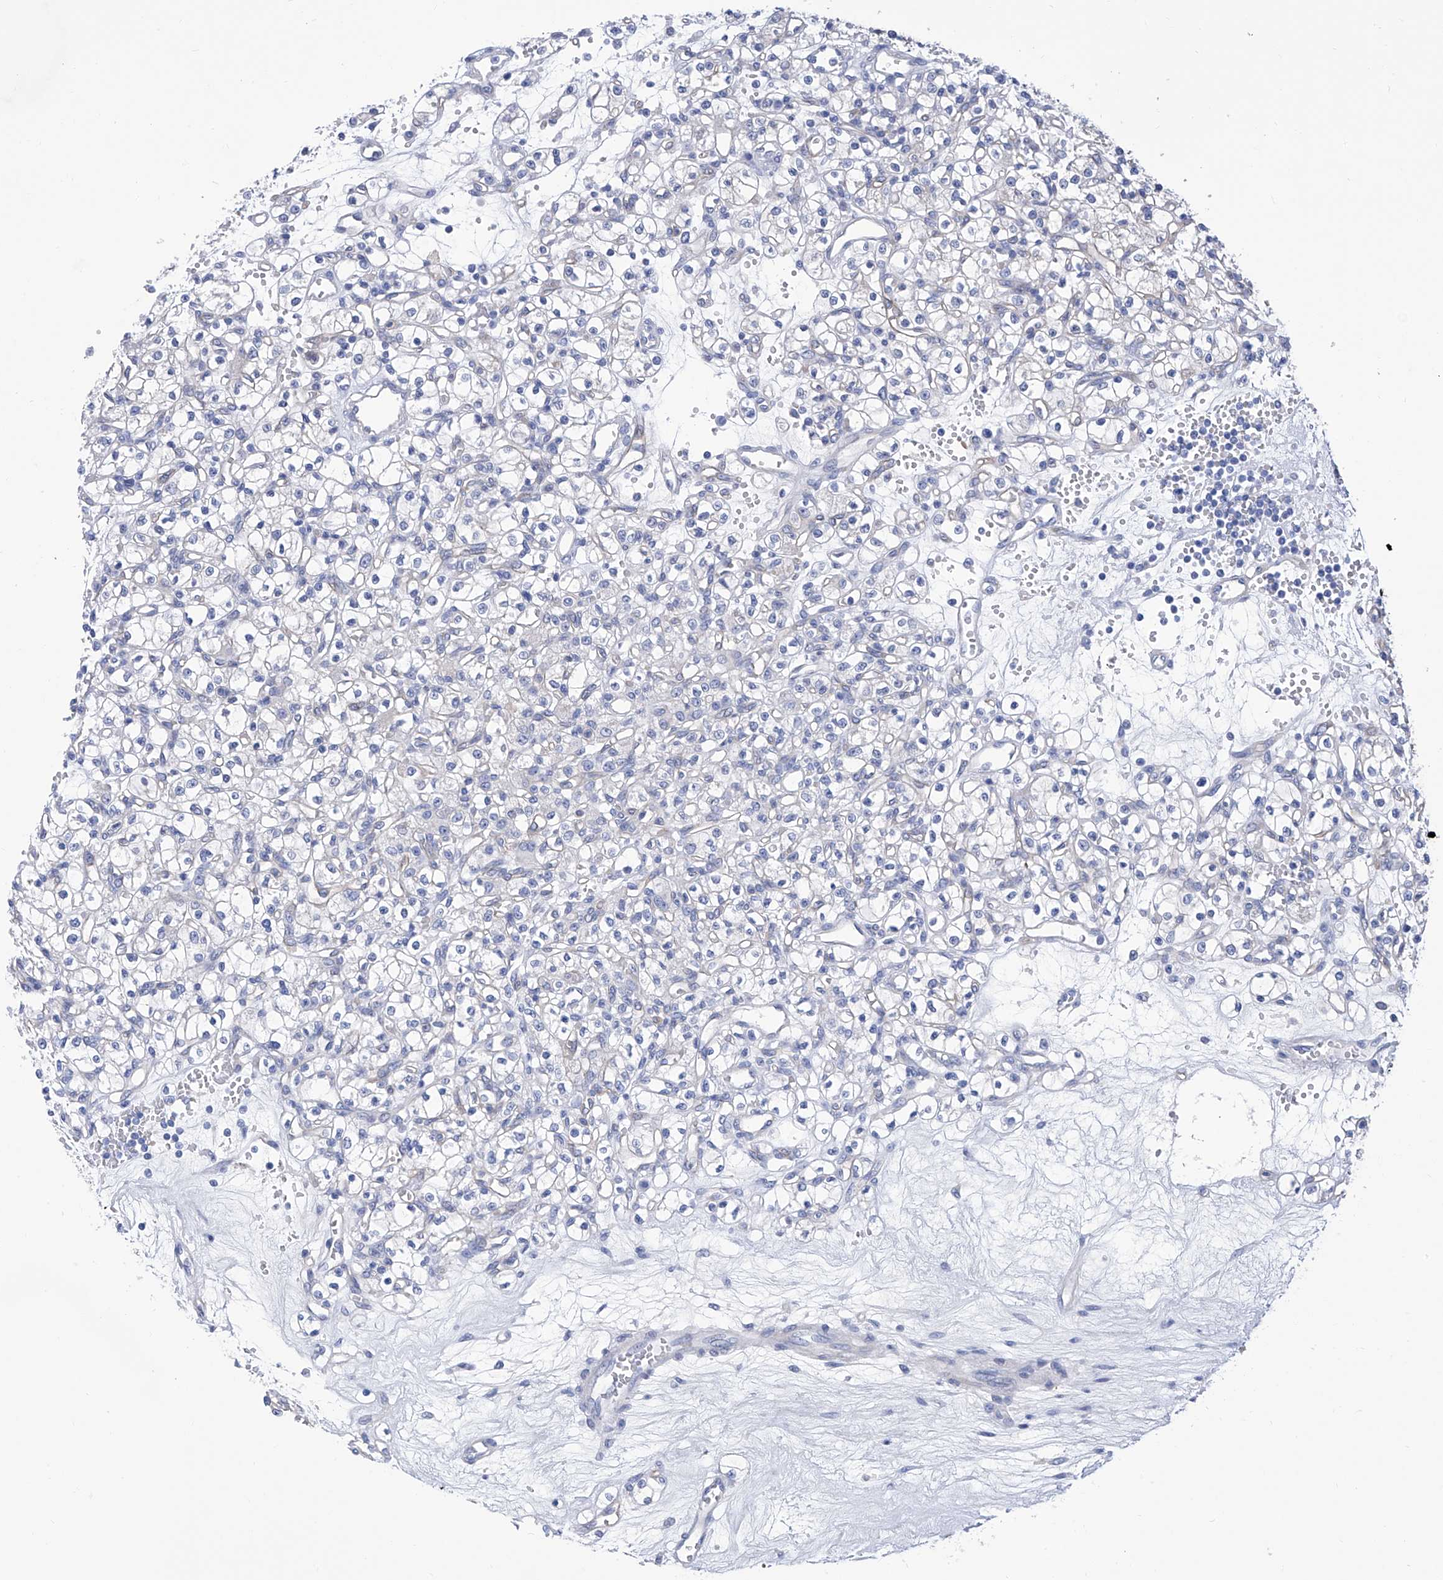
{"staining": {"intensity": "negative", "quantity": "none", "location": "none"}, "tissue": "renal cancer", "cell_type": "Tumor cells", "image_type": "cancer", "snomed": [{"axis": "morphology", "description": "Adenocarcinoma, NOS"}, {"axis": "topography", "description": "Kidney"}], "caption": "Photomicrograph shows no significant protein staining in tumor cells of renal cancer (adenocarcinoma). Brightfield microscopy of immunohistochemistry (IHC) stained with DAB (3,3'-diaminobenzidine) (brown) and hematoxylin (blue), captured at high magnification.", "gene": "SMS", "patient": {"sex": "female", "age": 59}}